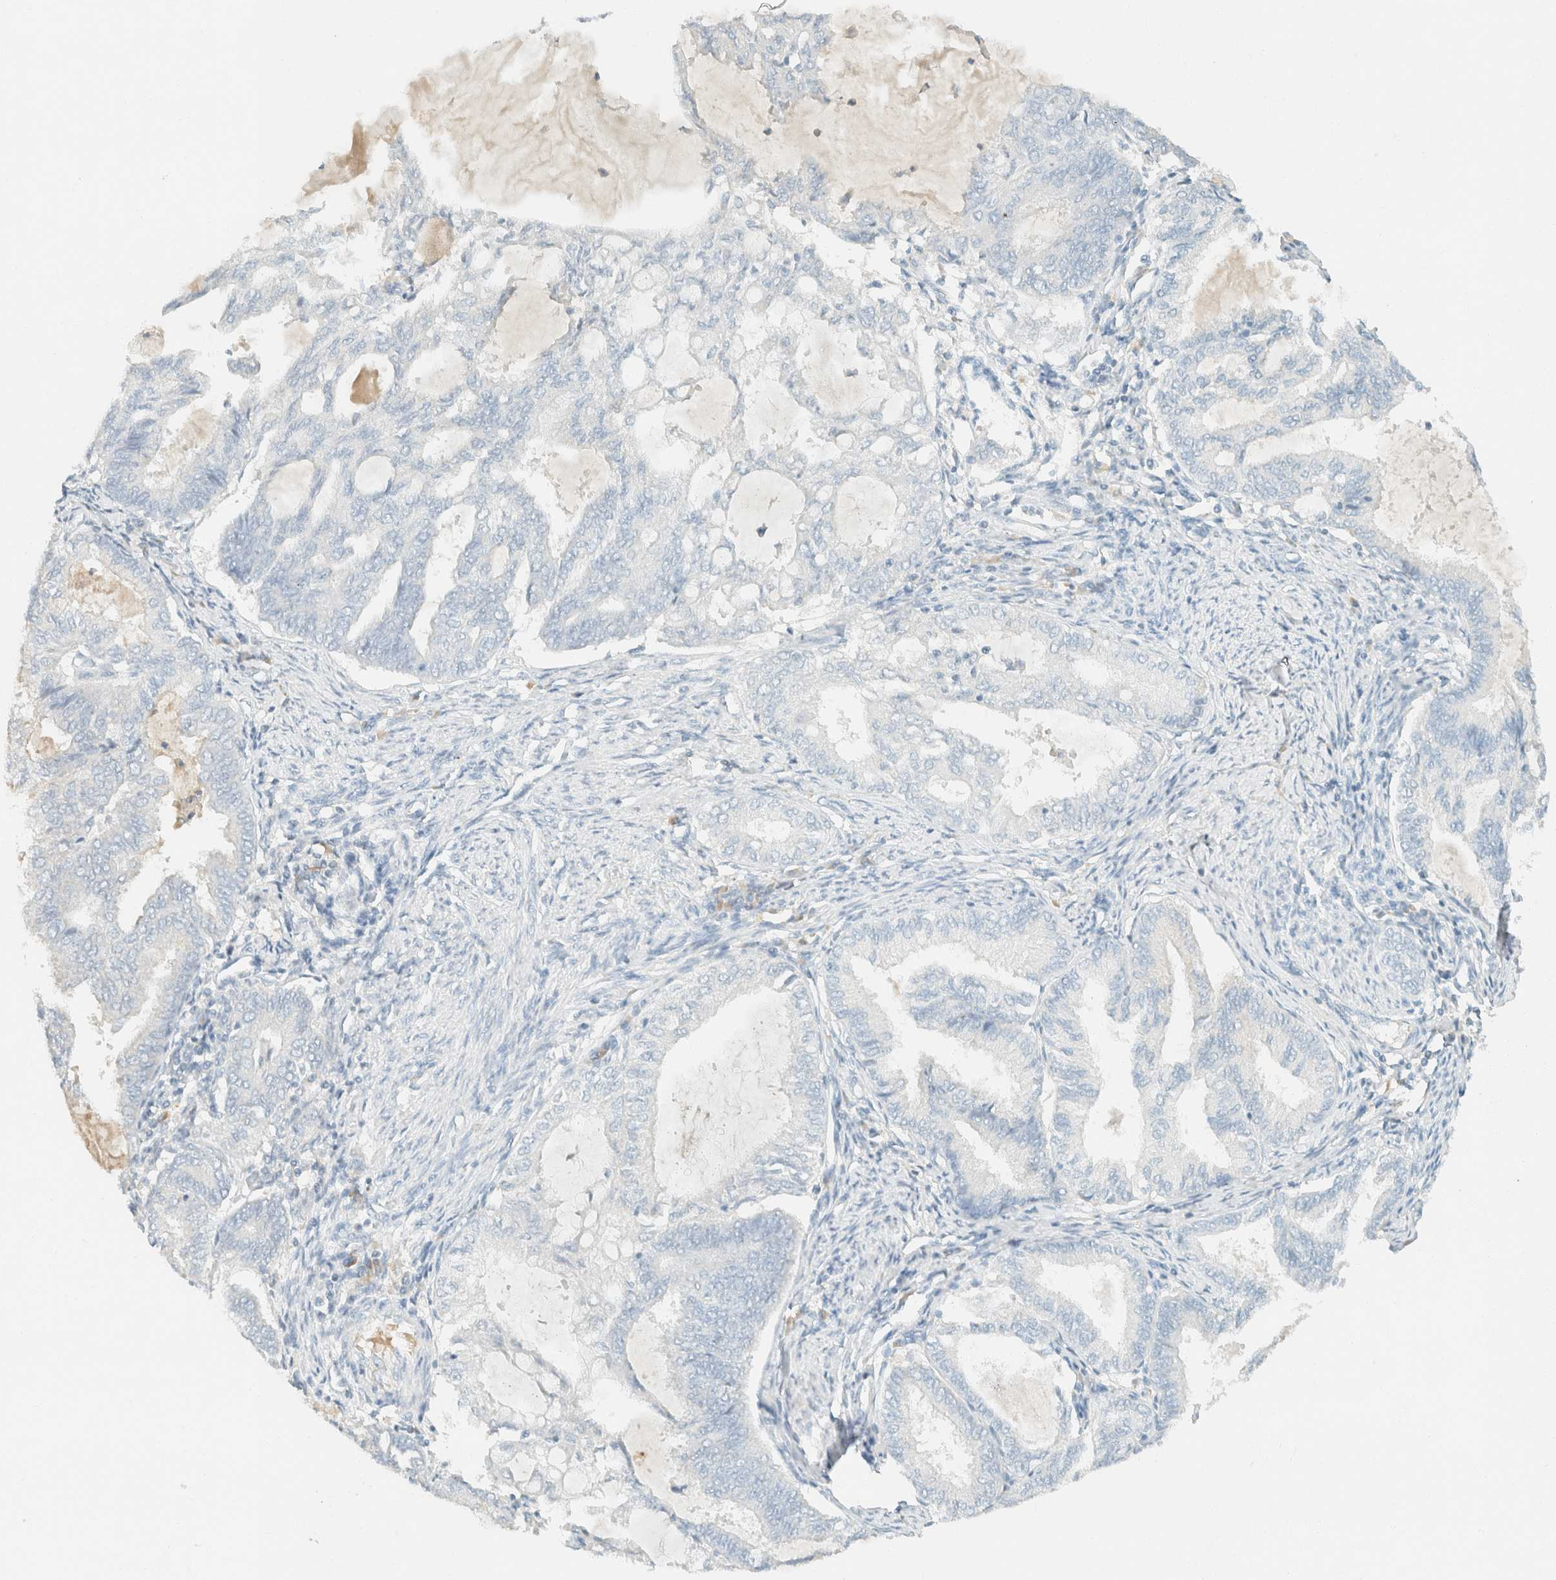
{"staining": {"intensity": "negative", "quantity": "none", "location": "none"}, "tissue": "endometrial cancer", "cell_type": "Tumor cells", "image_type": "cancer", "snomed": [{"axis": "morphology", "description": "Adenocarcinoma, NOS"}, {"axis": "topography", "description": "Endometrium"}], "caption": "Photomicrograph shows no significant protein positivity in tumor cells of endometrial cancer.", "gene": "GPA33", "patient": {"sex": "female", "age": 86}}